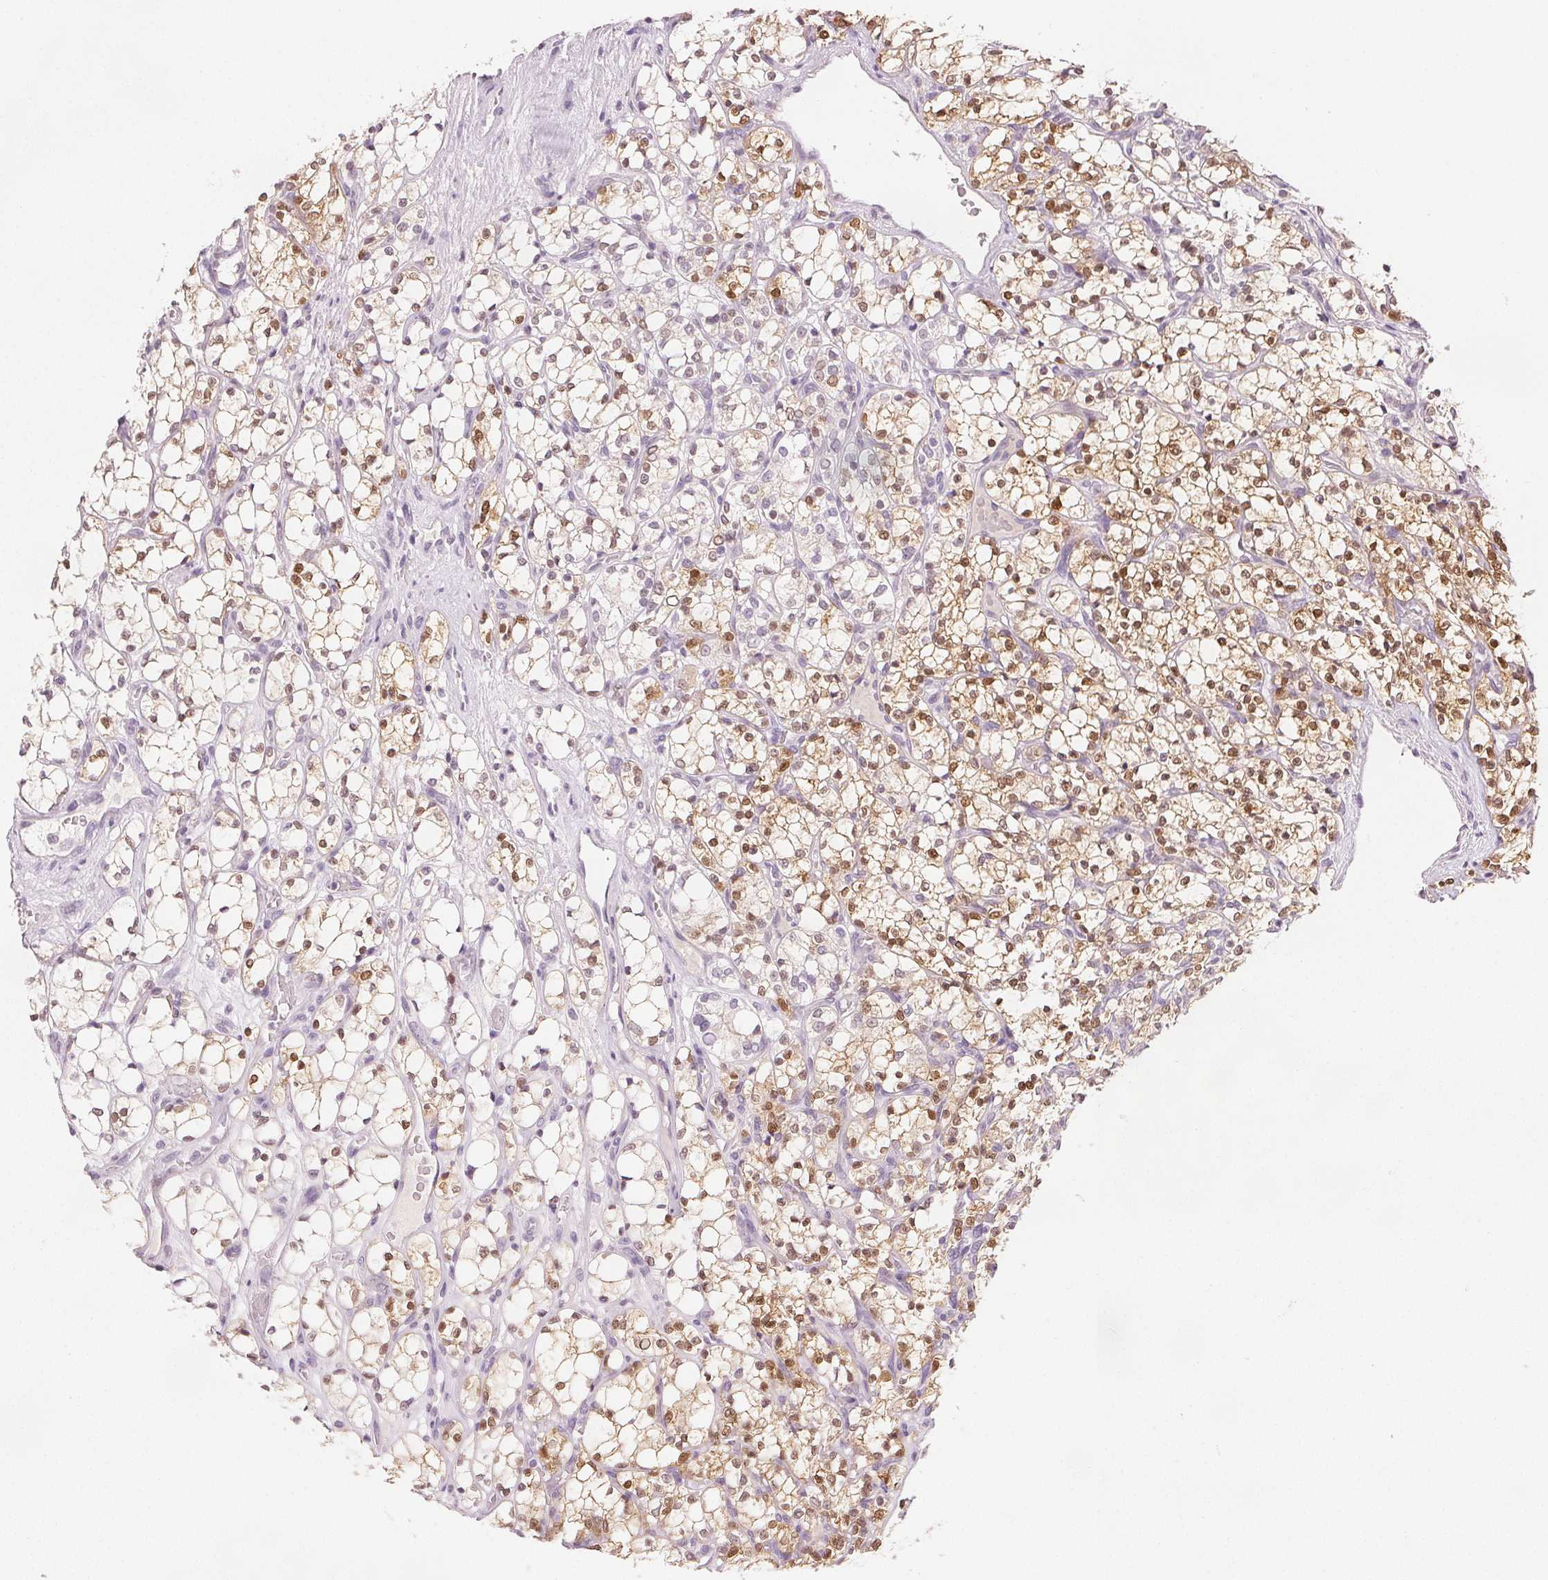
{"staining": {"intensity": "moderate", "quantity": "25%-75%", "location": "cytoplasmic/membranous,nuclear"}, "tissue": "renal cancer", "cell_type": "Tumor cells", "image_type": "cancer", "snomed": [{"axis": "morphology", "description": "Adenocarcinoma, NOS"}, {"axis": "topography", "description": "Kidney"}], "caption": "IHC staining of renal adenocarcinoma, which demonstrates medium levels of moderate cytoplasmic/membranous and nuclear staining in about 25%-75% of tumor cells indicating moderate cytoplasmic/membranous and nuclear protein staining. The staining was performed using DAB (3,3'-diaminobenzidine) (brown) for protein detection and nuclei were counterstained in hematoxylin (blue).", "gene": "SCGN", "patient": {"sex": "female", "age": 69}}